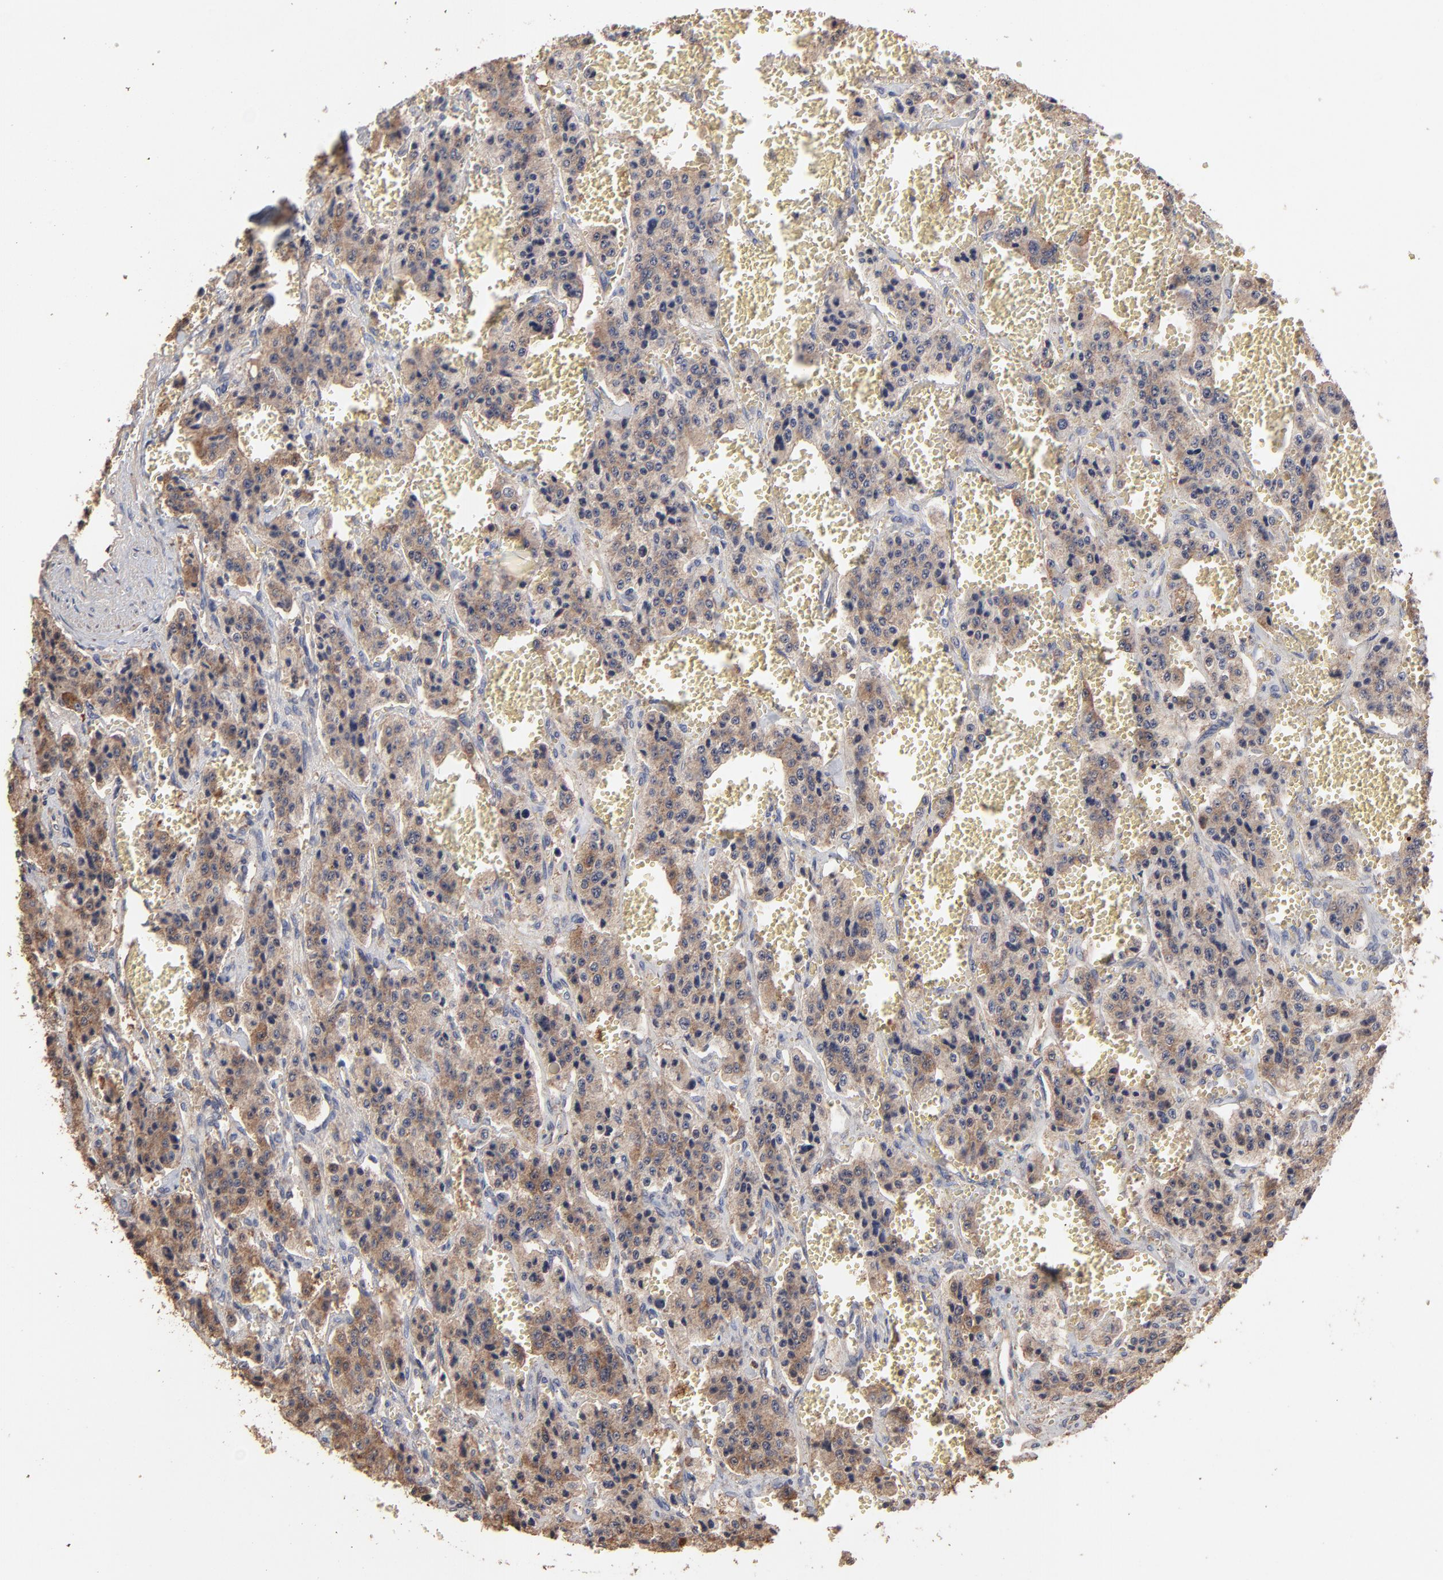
{"staining": {"intensity": "moderate", "quantity": ">75%", "location": "cytoplasmic/membranous"}, "tissue": "carcinoid", "cell_type": "Tumor cells", "image_type": "cancer", "snomed": [{"axis": "morphology", "description": "Carcinoid, malignant, NOS"}, {"axis": "topography", "description": "Small intestine"}], "caption": "The photomicrograph displays a brown stain indicating the presence of a protein in the cytoplasmic/membranous of tumor cells in malignant carcinoid.", "gene": "TANGO2", "patient": {"sex": "male", "age": 52}}